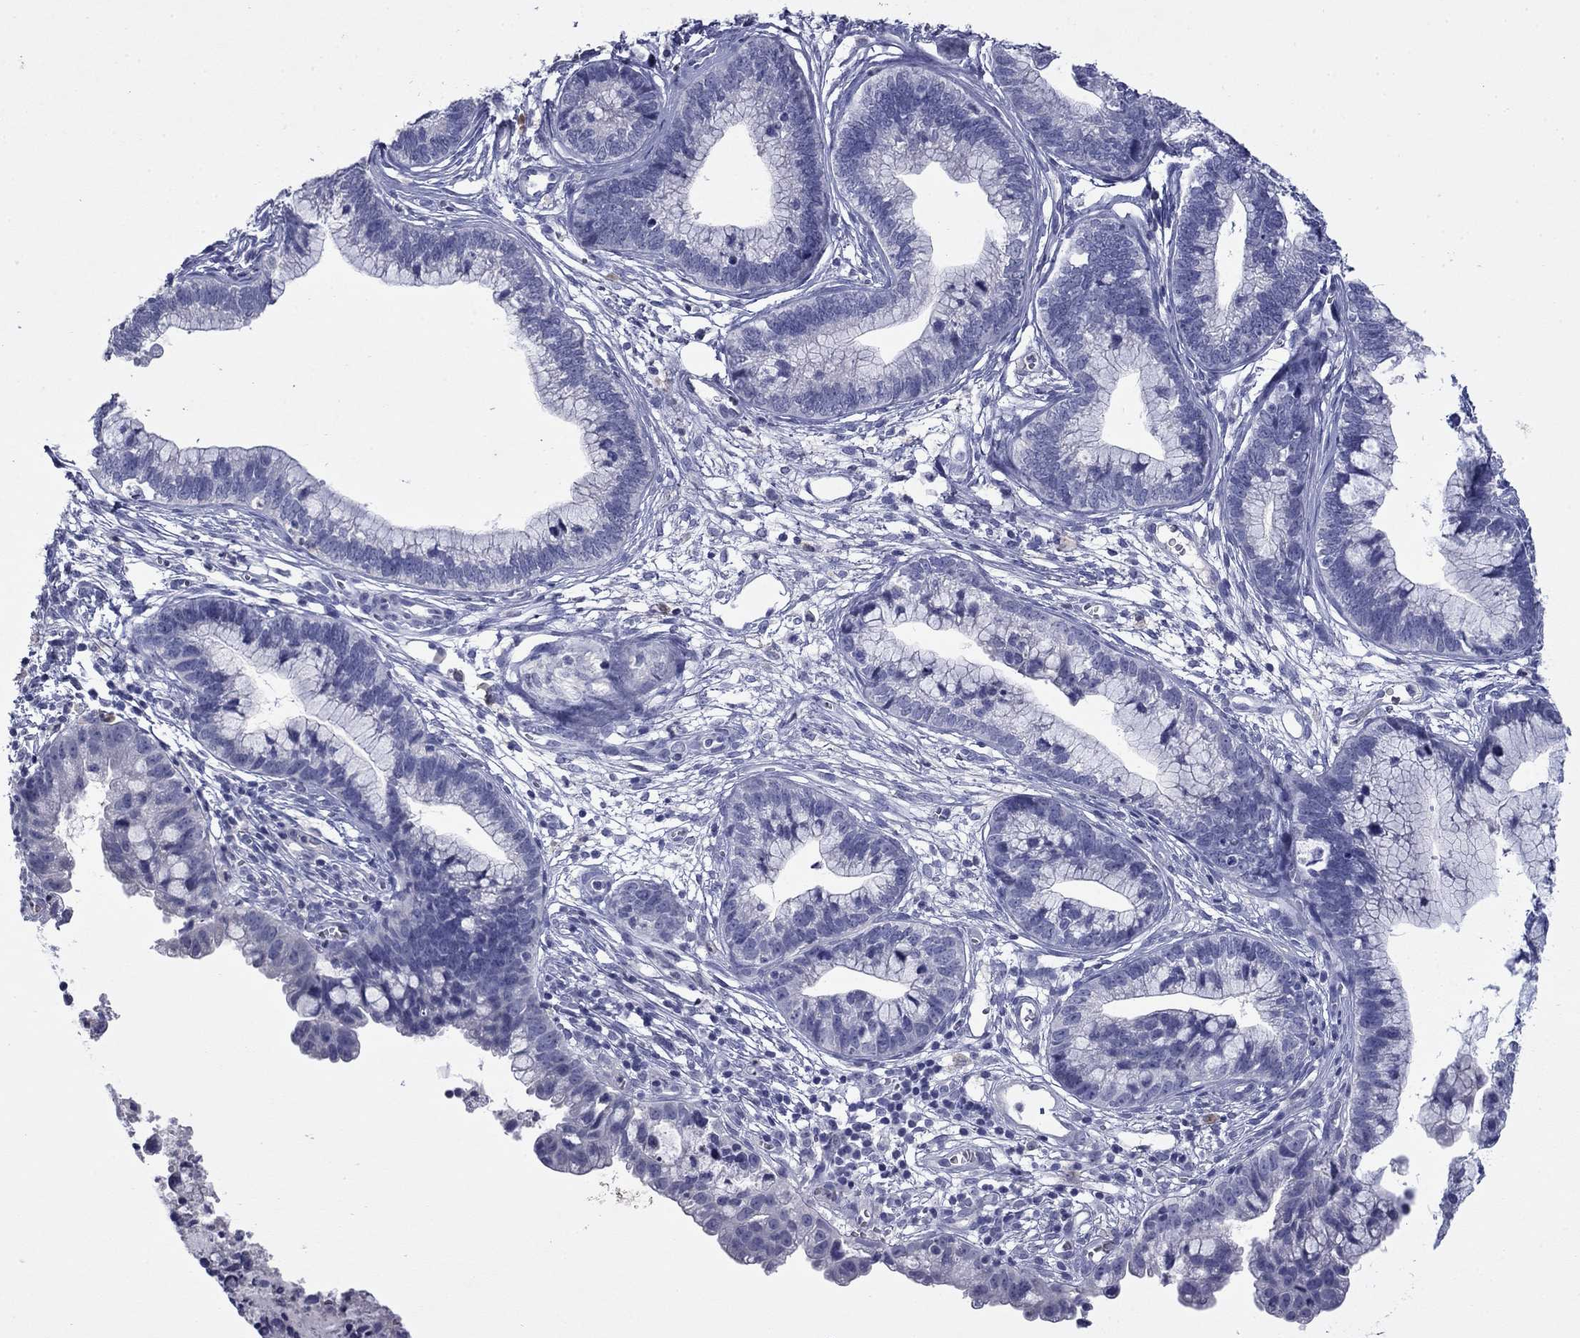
{"staining": {"intensity": "negative", "quantity": "none", "location": "none"}, "tissue": "cervical cancer", "cell_type": "Tumor cells", "image_type": "cancer", "snomed": [{"axis": "morphology", "description": "Adenocarcinoma, NOS"}, {"axis": "topography", "description": "Cervix"}], "caption": "Tumor cells show no significant protein staining in cervical adenocarcinoma. (DAB immunohistochemistry (IHC) with hematoxylin counter stain).", "gene": "CFAP119", "patient": {"sex": "female", "age": 44}}